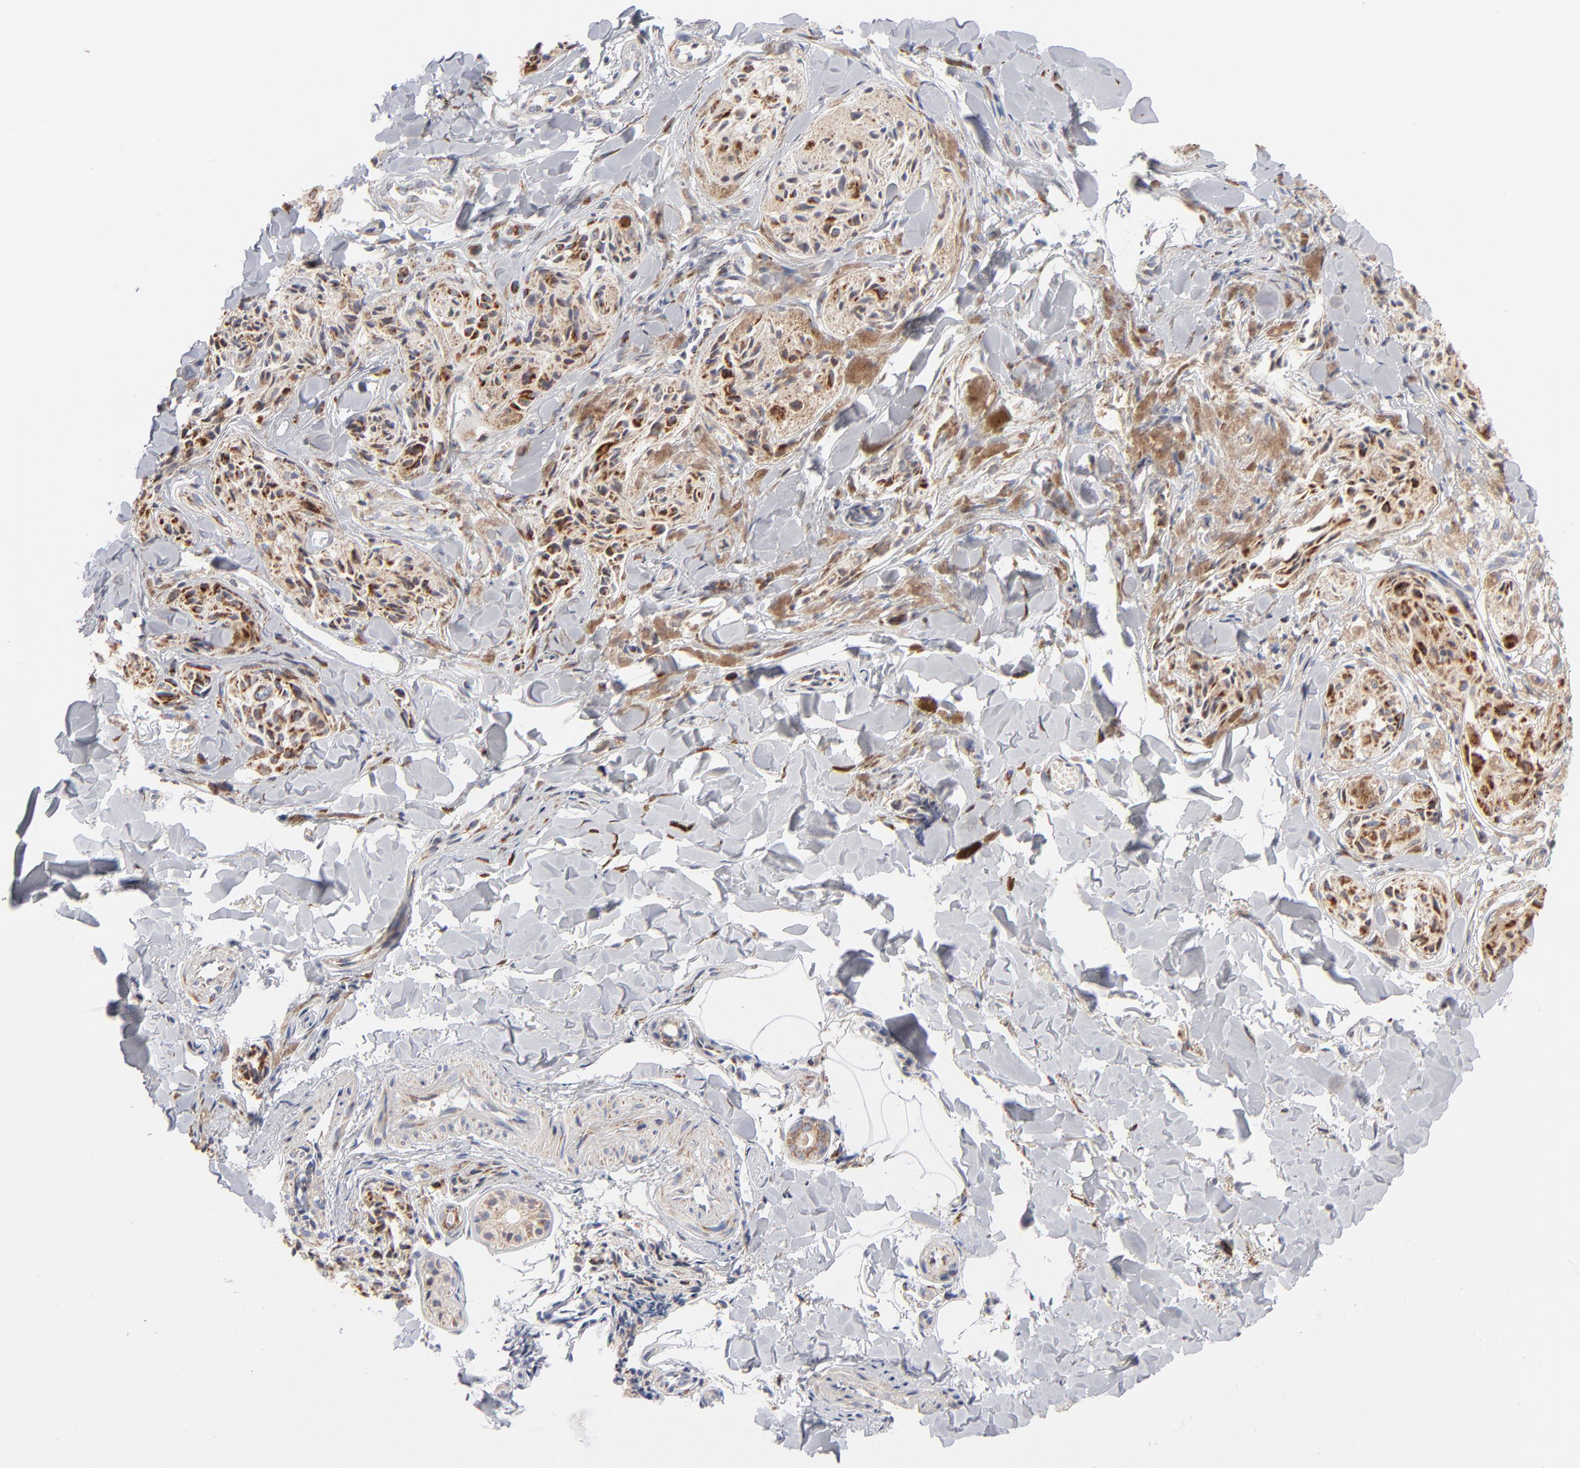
{"staining": {"intensity": "moderate", "quantity": ">75%", "location": "cytoplasmic/membranous"}, "tissue": "melanoma", "cell_type": "Tumor cells", "image_type": "cancer", "snomed": [{"axis": "morphology", "description": "Malignant melanoma, Metastatic site"}, {"axis": "topography", "description": "Skin"}], "caption": "Melanoma stained with DAB (3,3'-diaminobenzidine) immunohistochemistry demonstrates medium levels of moderate cytoplasmic/membranous expression in about >75% of tumor cells.", "gene": "MRPL58", "patient": {"sex": "female", "age": 66}}